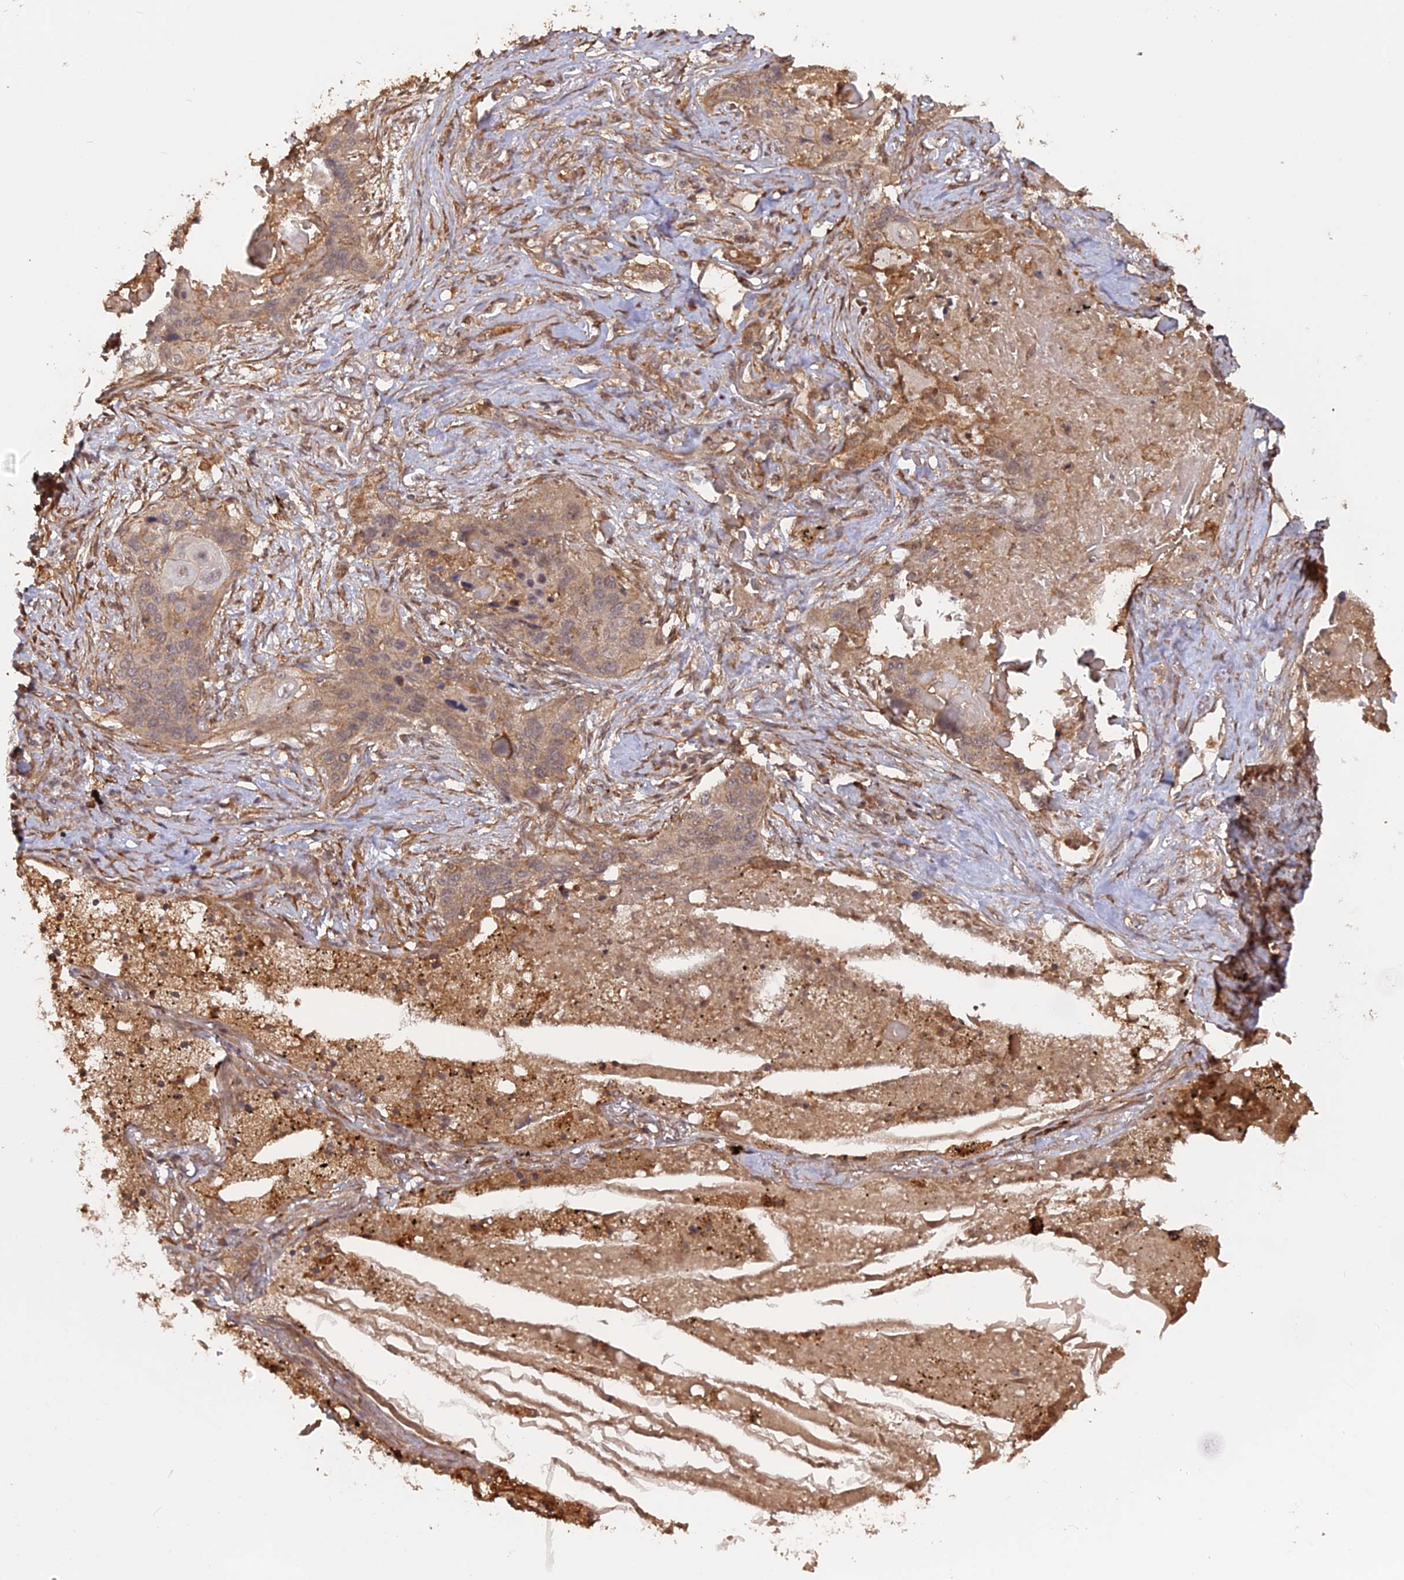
{"staining": {"intensity": "weak", "quantity": "<25%", "location": "cytoplasmic/membranous"}, "tissue": "lung cancer", "cell_type": "Tumor cells", "image_type": "cancer", "snomed": [{"axis": "morphology", "description": "Squamous cell carcinoma, NOS"}, {"axis": "topography", "description": "Lung"}], "caption": "IHC of squamous cell carcinoma (lung) shows no positivity in tumor cells.", "gene": "CCDC174", "patient": {"sex": "female", "age": 63}}